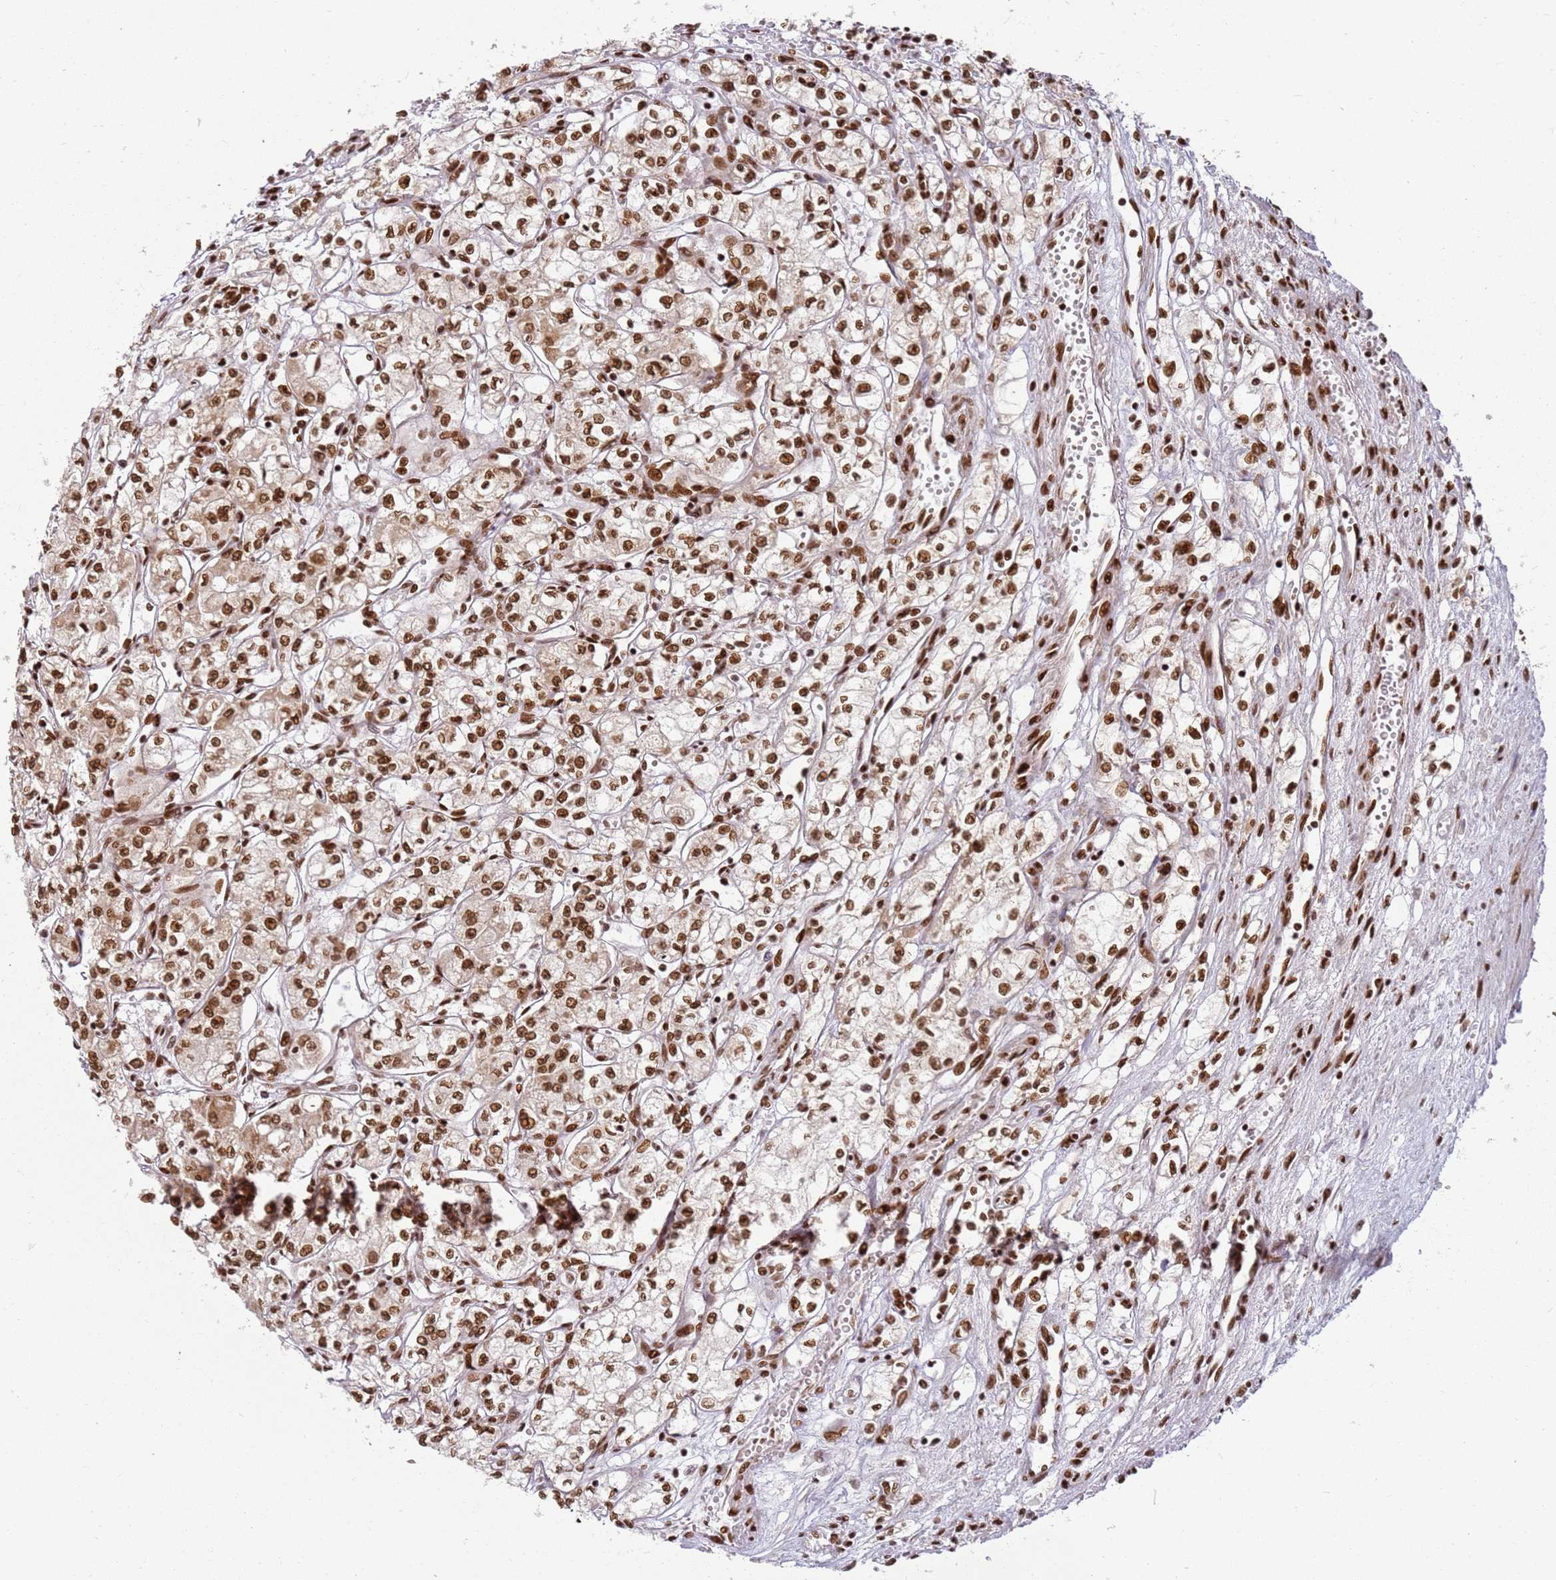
{"staining": {"intensity": "strong", "quantity": ">75%", "location": "nuclear"}, "tissue": "renal cancer", "cell_type": "Tumor cells", "image_type": "cancer", "snomed": [{"axis": "morphology", "description": "Adenocarcinoma, NOS"}, {"axis": "topography", "description": "Kidney"}], "caption": "Immunohistochemical staining of renal adenocarcinoma demonstrates strong nuclear protein expression in approximately >75% of tumor cells.", "gene": "TENT4A", "patient": {"sex": "male", "age": 59}}